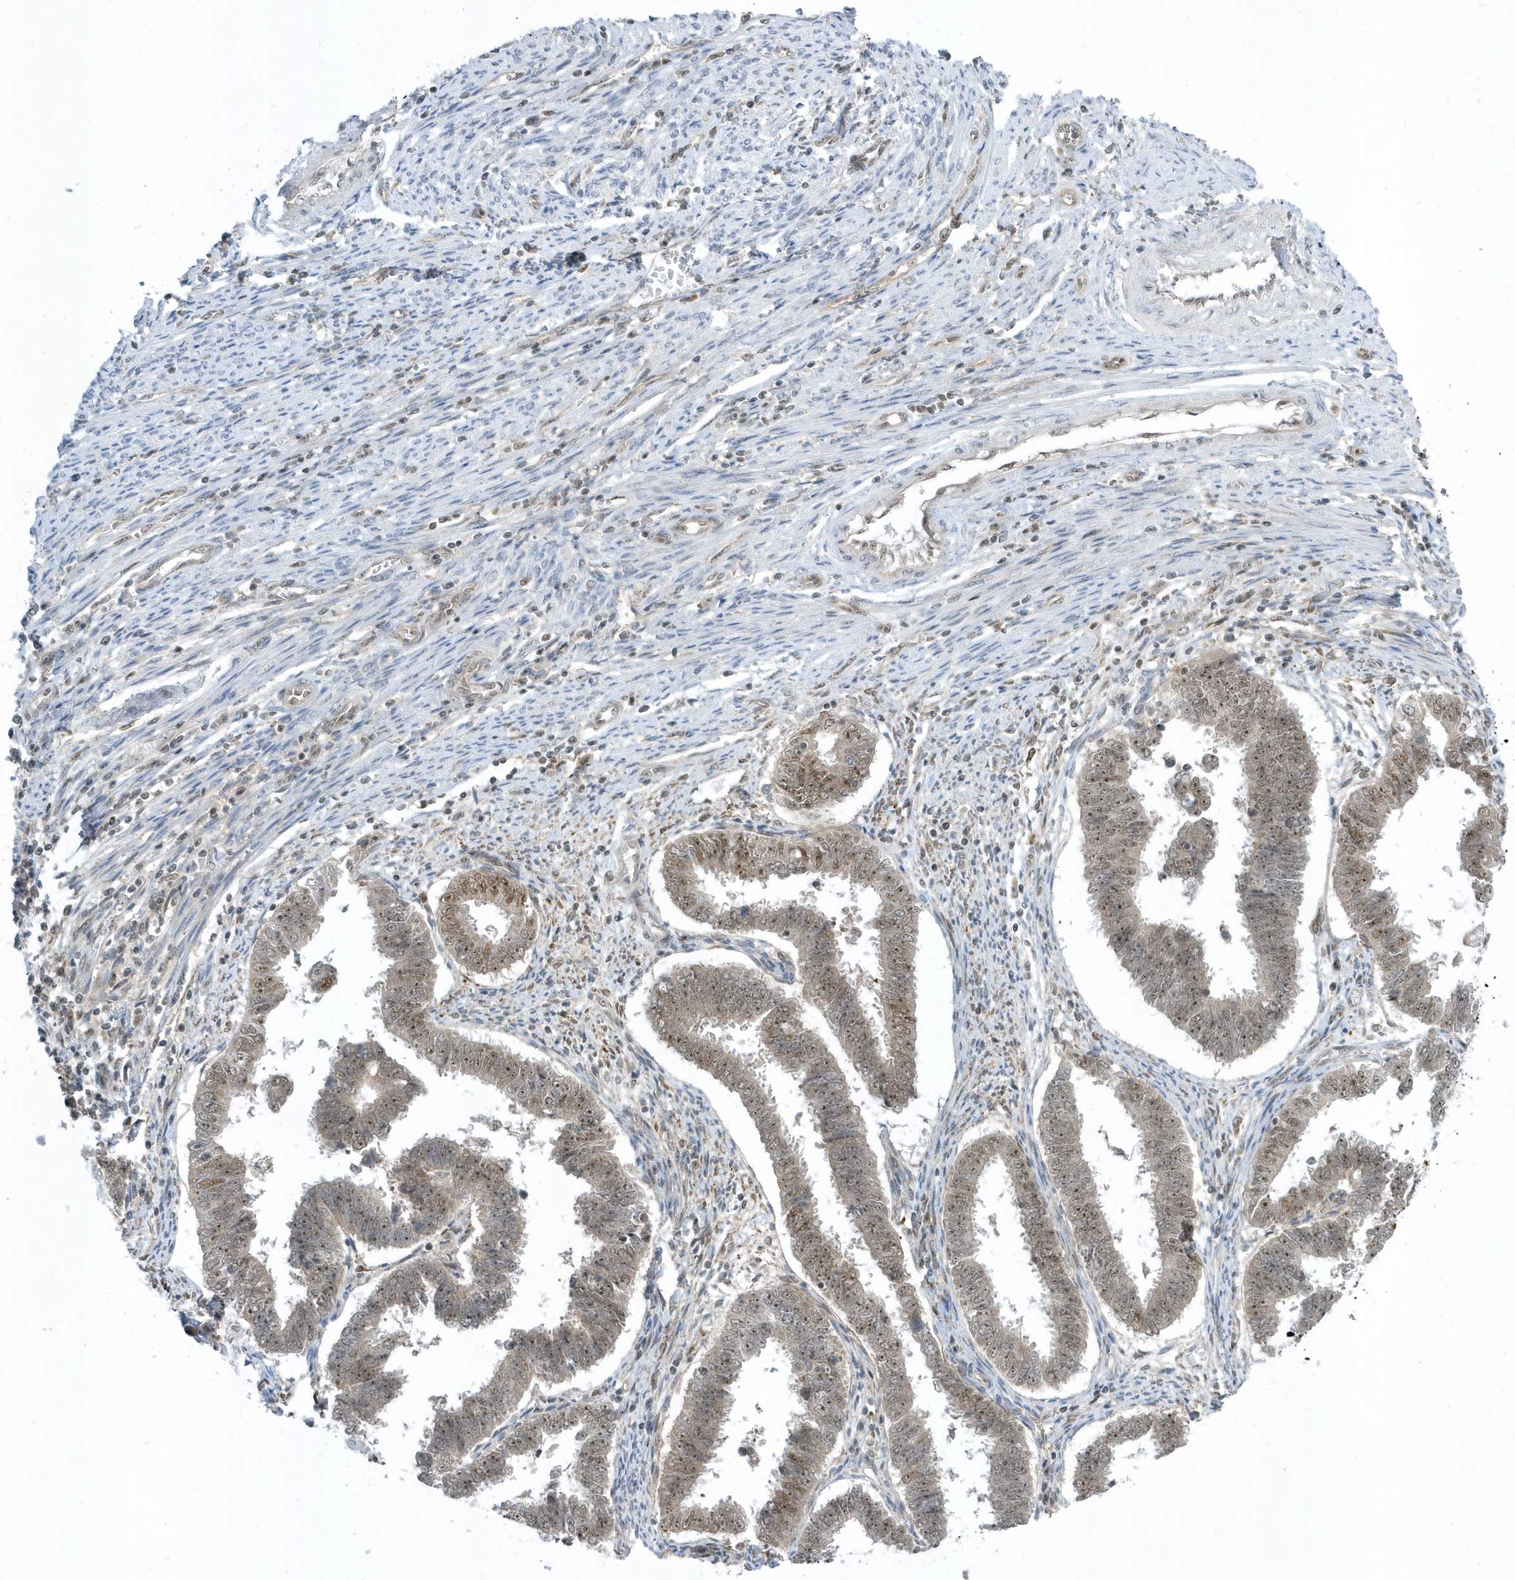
{"staining": {"intensity": "moderate", "quantity": ">75%", "location": "nuclear"}, "tissue": "endometrial cancer", "cell_type": "Tumor cells", "image_type": "cancer", "snomed": [{"axis": "morphology", "description": "Adenocarcinoma, NOS"}, {"axis": "topography", "description": "Endometrium"}], "caption": "This is an image of IHC staining of endometrial adenocarcinoma, which shows moderate expression in the nuclear of tumor cells.", "gene": "ZNF740", "patient": {"sex": "female", "age": 75}}